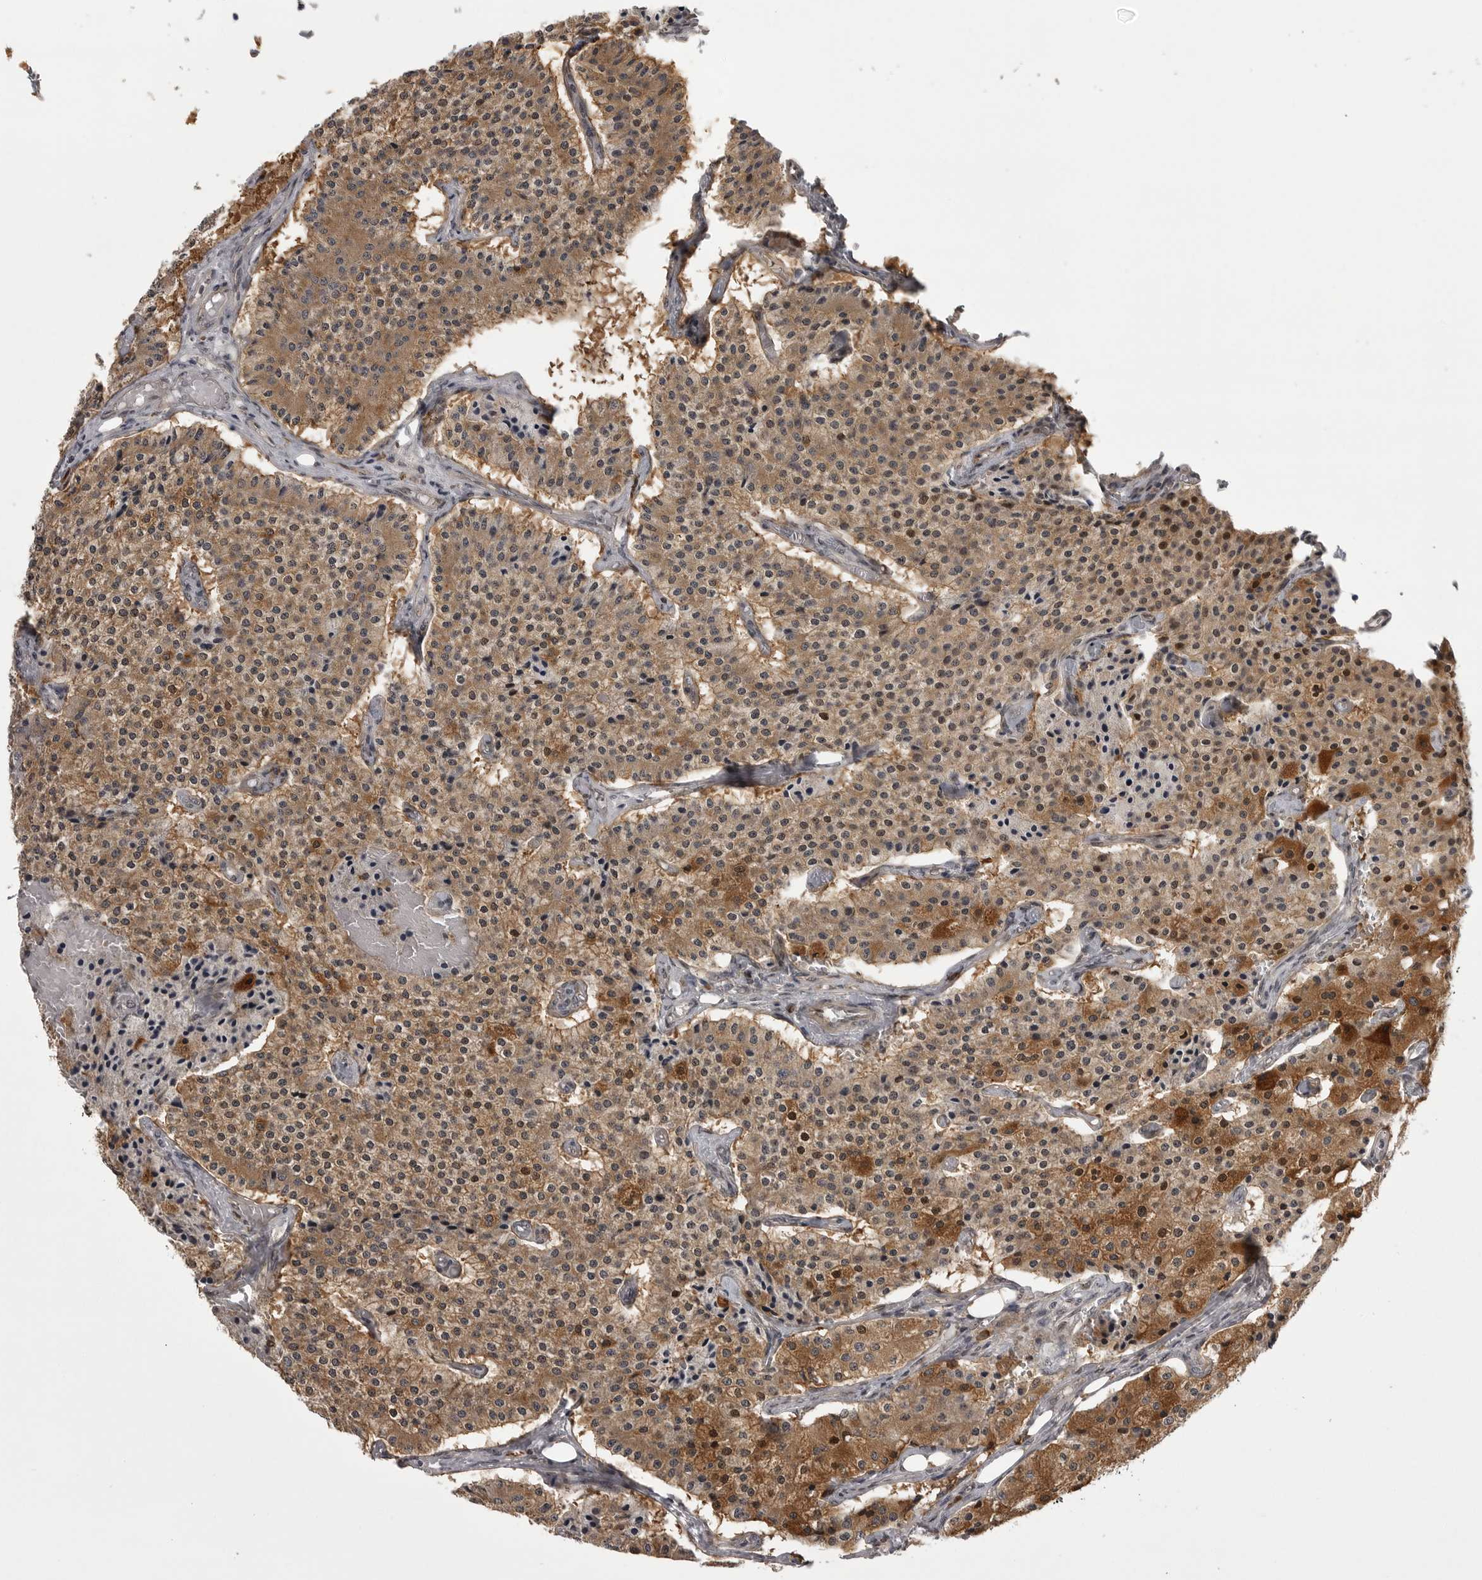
{"staining": {"intensity": "moderate", "quantity": ">75%", "location": "cytoplasmic/membranous,nuclear"}, "tissue": "carcinoid", "cell_type": "Tumor cells", "image_type": "cancer", "snomed": [{"axis": "morphology", "description": "Carcinoid, malignant, NOS"}, {"axis": "topography", "description": "Colon"}], "caption": "This is a photomicrograph of immunohistochemistry staining of carcinoid (malignant), which shows moderate expression in the cytoplasmic/membranous and nuclear of tumor cells.", "gene": "SNX16", "patient": {"sex": "female", "age": 52}}